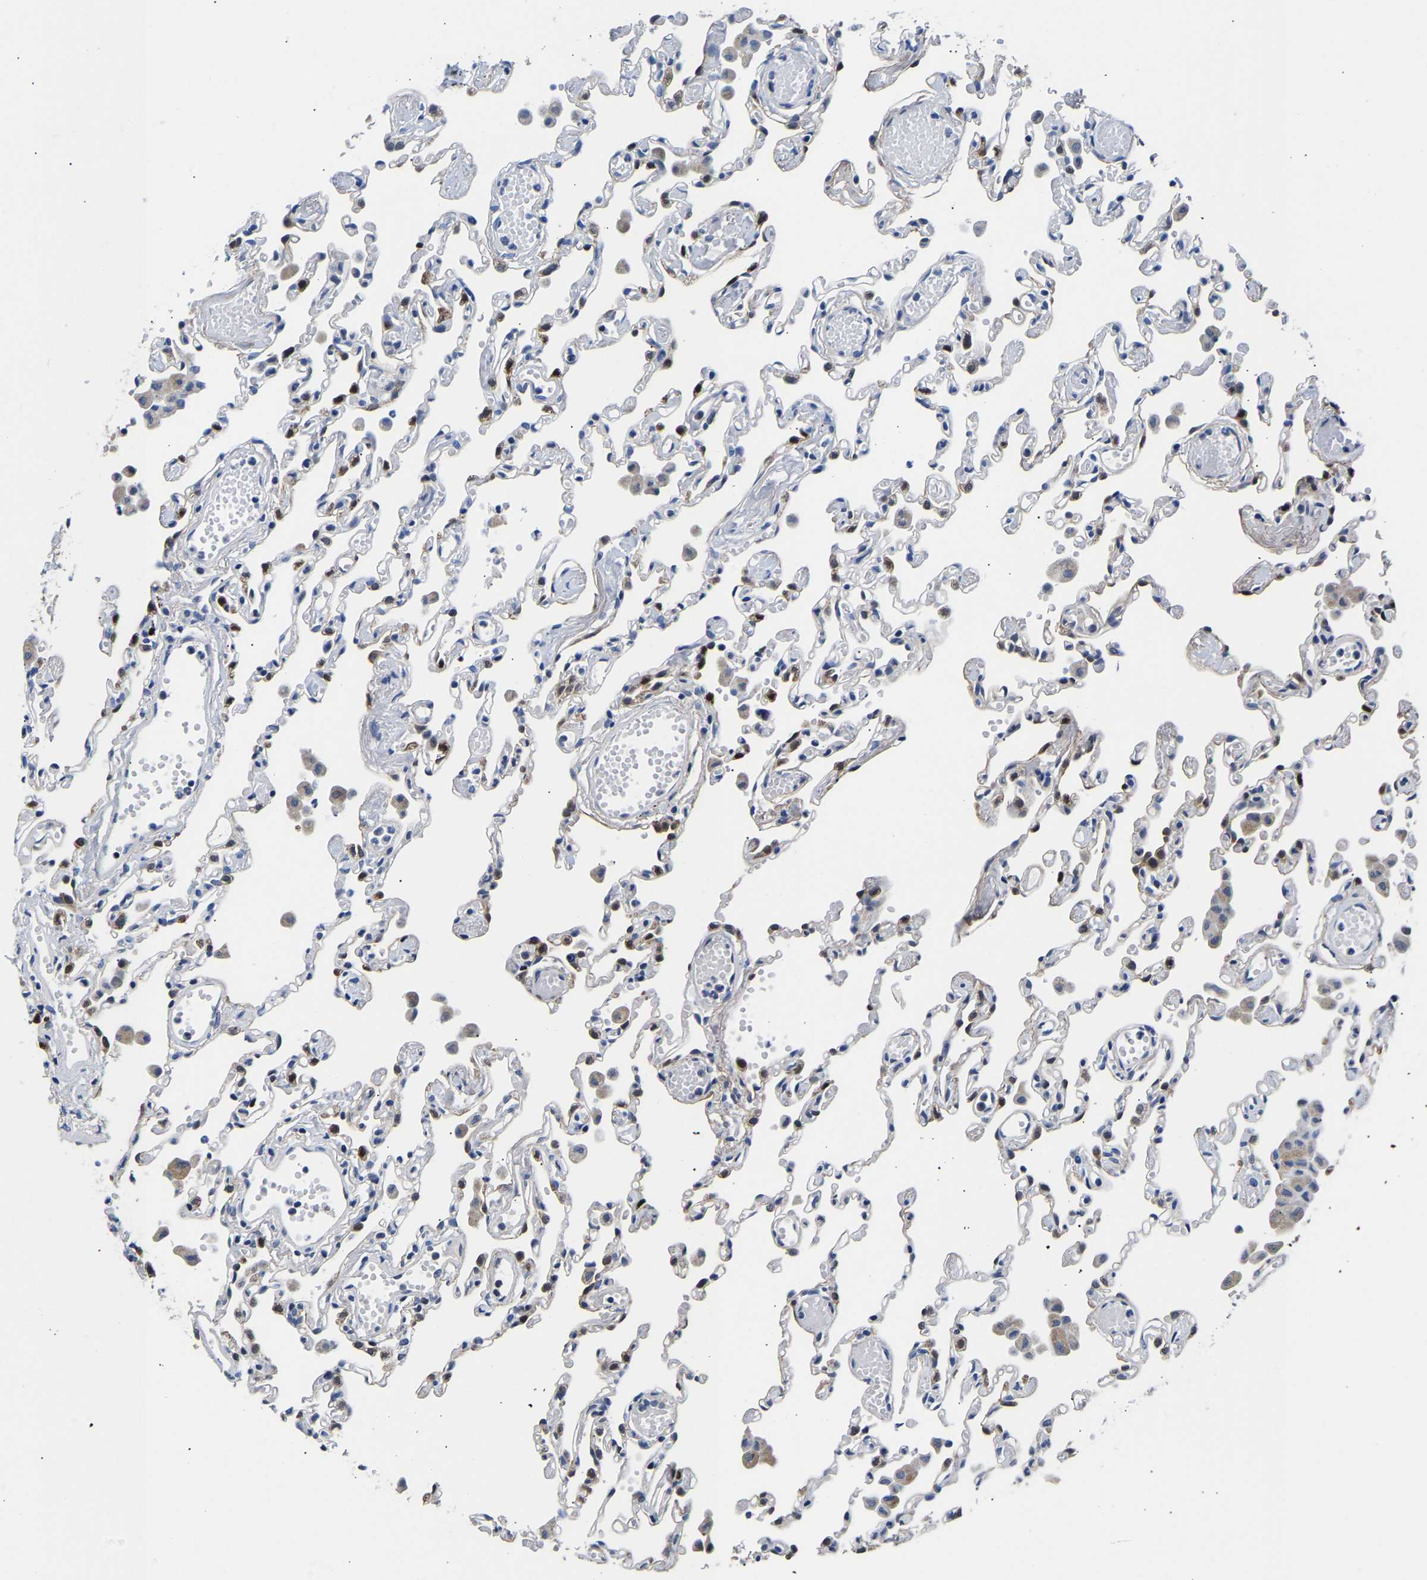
{"staining": {"intensity": "moderate", "quantity": "<25%", "location": "nuclear"}, "tissue": "lung", "cell_type": "Alveolar cells", "image_type": "normal", "snomed": [{"axis": "morphology", "description": "Normal tissue, NOS"}, {"axis": "topography", "description": "Bronchus"}, {"axis": "topography", "description": "Lung"}], "caption": "Protein analysis of normal lung displays moderate nuclear expression in approximately <25% of alveolar cells.", "gene": "PTRHD1", "patient": {"sex": "female", "age": 49}}